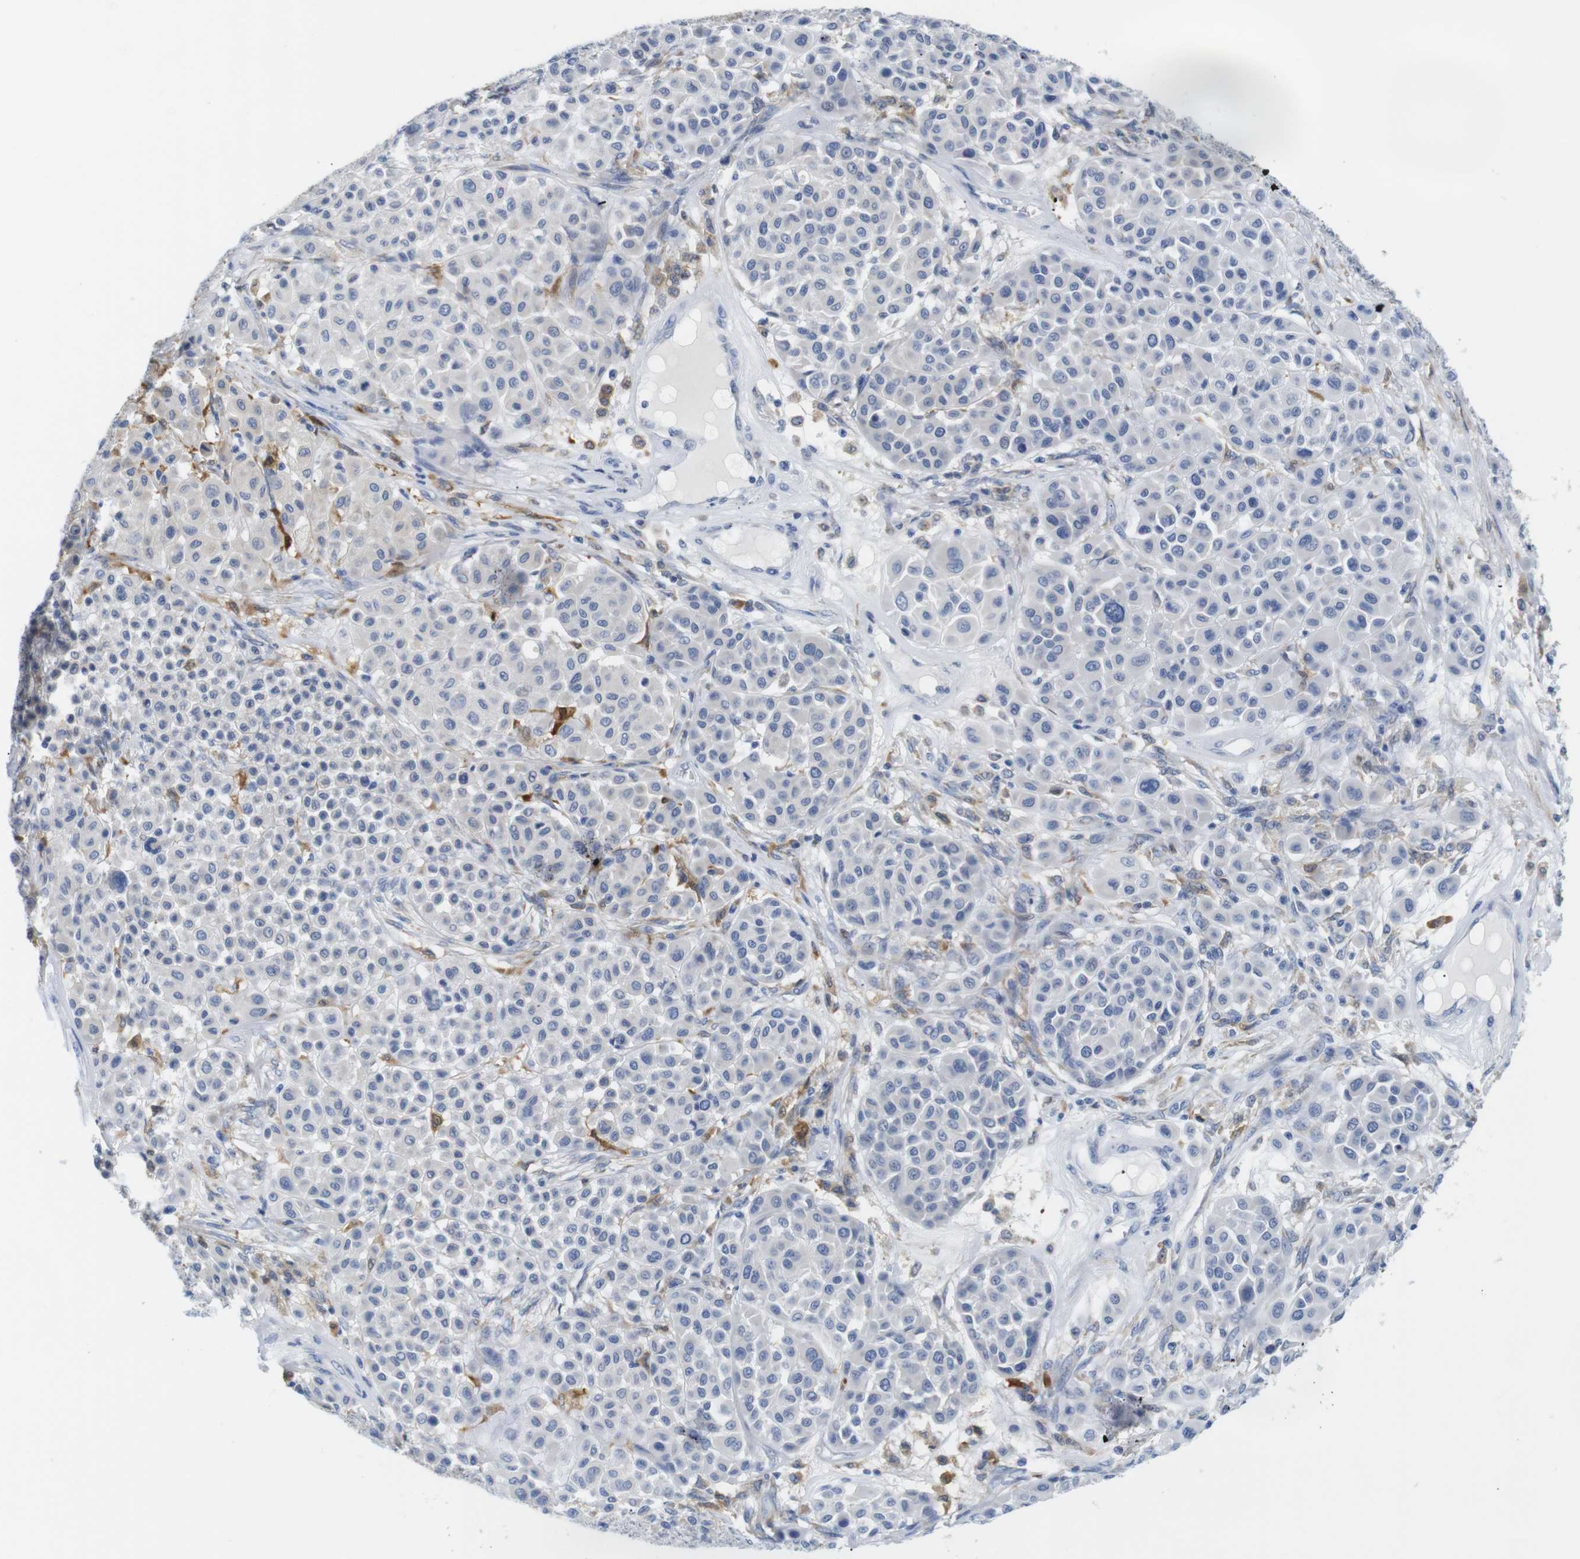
{"staining": {"intensity": "negative", "quantity": "none", "location": "none"}, "tissue": "melanoma", "cell_type": "Tumor cells", "image_type": "cancer", "snomed": [{"axis": "morphology", "description": "Malignant melanoma, Metastatic site"}, {"axis": "topography", "description": "Soft tissue"}], "caption": "There is no significant staining in tumor cells of melanoma. (DAB (3,3'-diaminobenzidine) immunohistochemistry (IHC), high magnification).", "gene": "NEBL", "patient": {"sex": "male", "age": 41}}